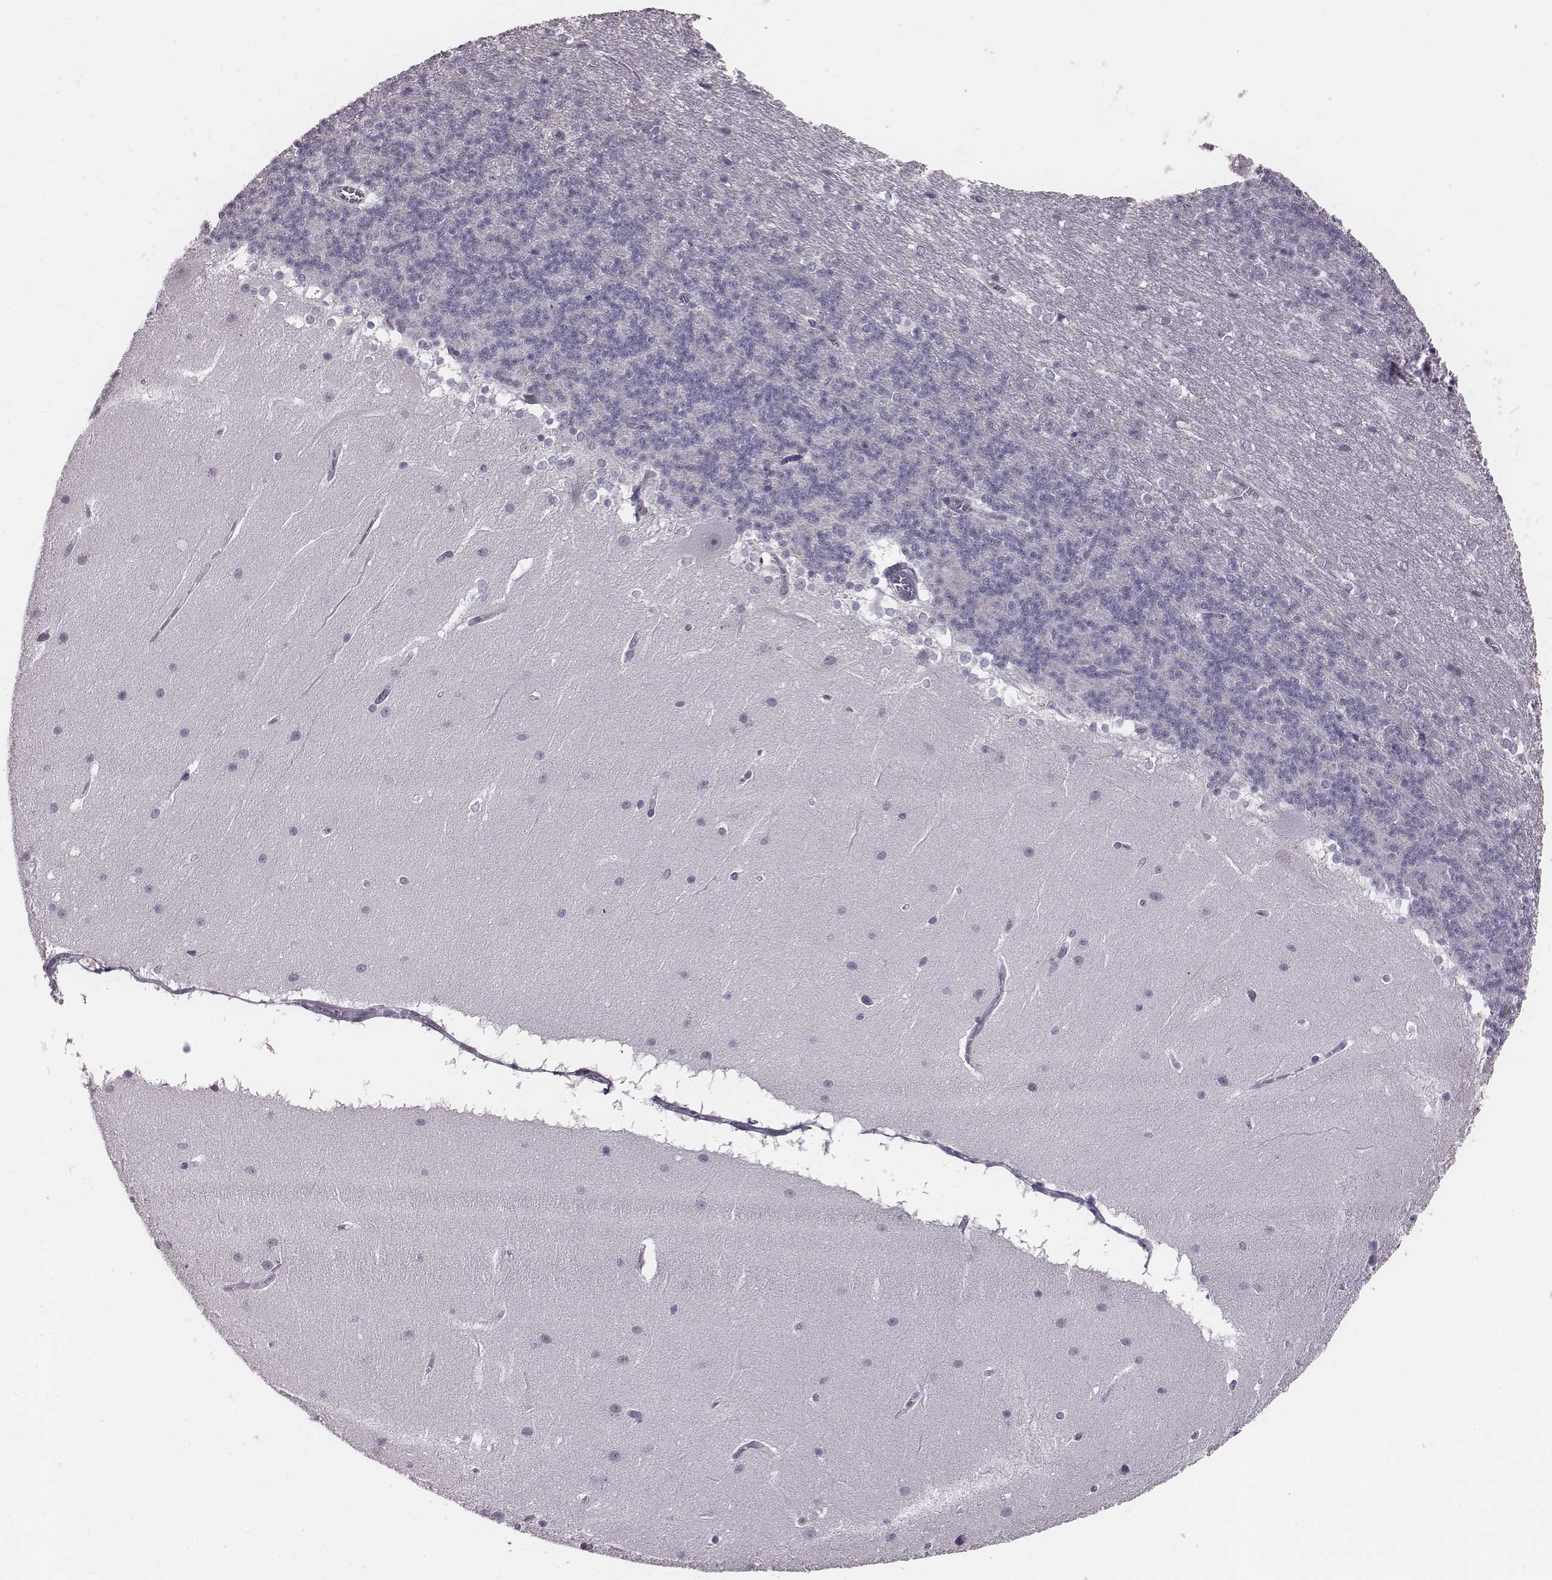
{"staining": {"intensity": "negative", "quantity": "none", "location": "none"}, "tissue": "cerebellum", "cell_type": "Cells in granular layer", "image_type": "normal", "snomed": [{"axis": "morphology", "description": "Normal tissue, NOS"}, {"axis": "topography", "description": "Cerebellum"}], "caption": "An immunohistochemistry (IHC) image of unremarkable cerebellum is shown. There is no staining in cells in granular layer of cerebellum.", "gene": "ENSG00000284762", "patient": {"sex": "female", "age": 19}}